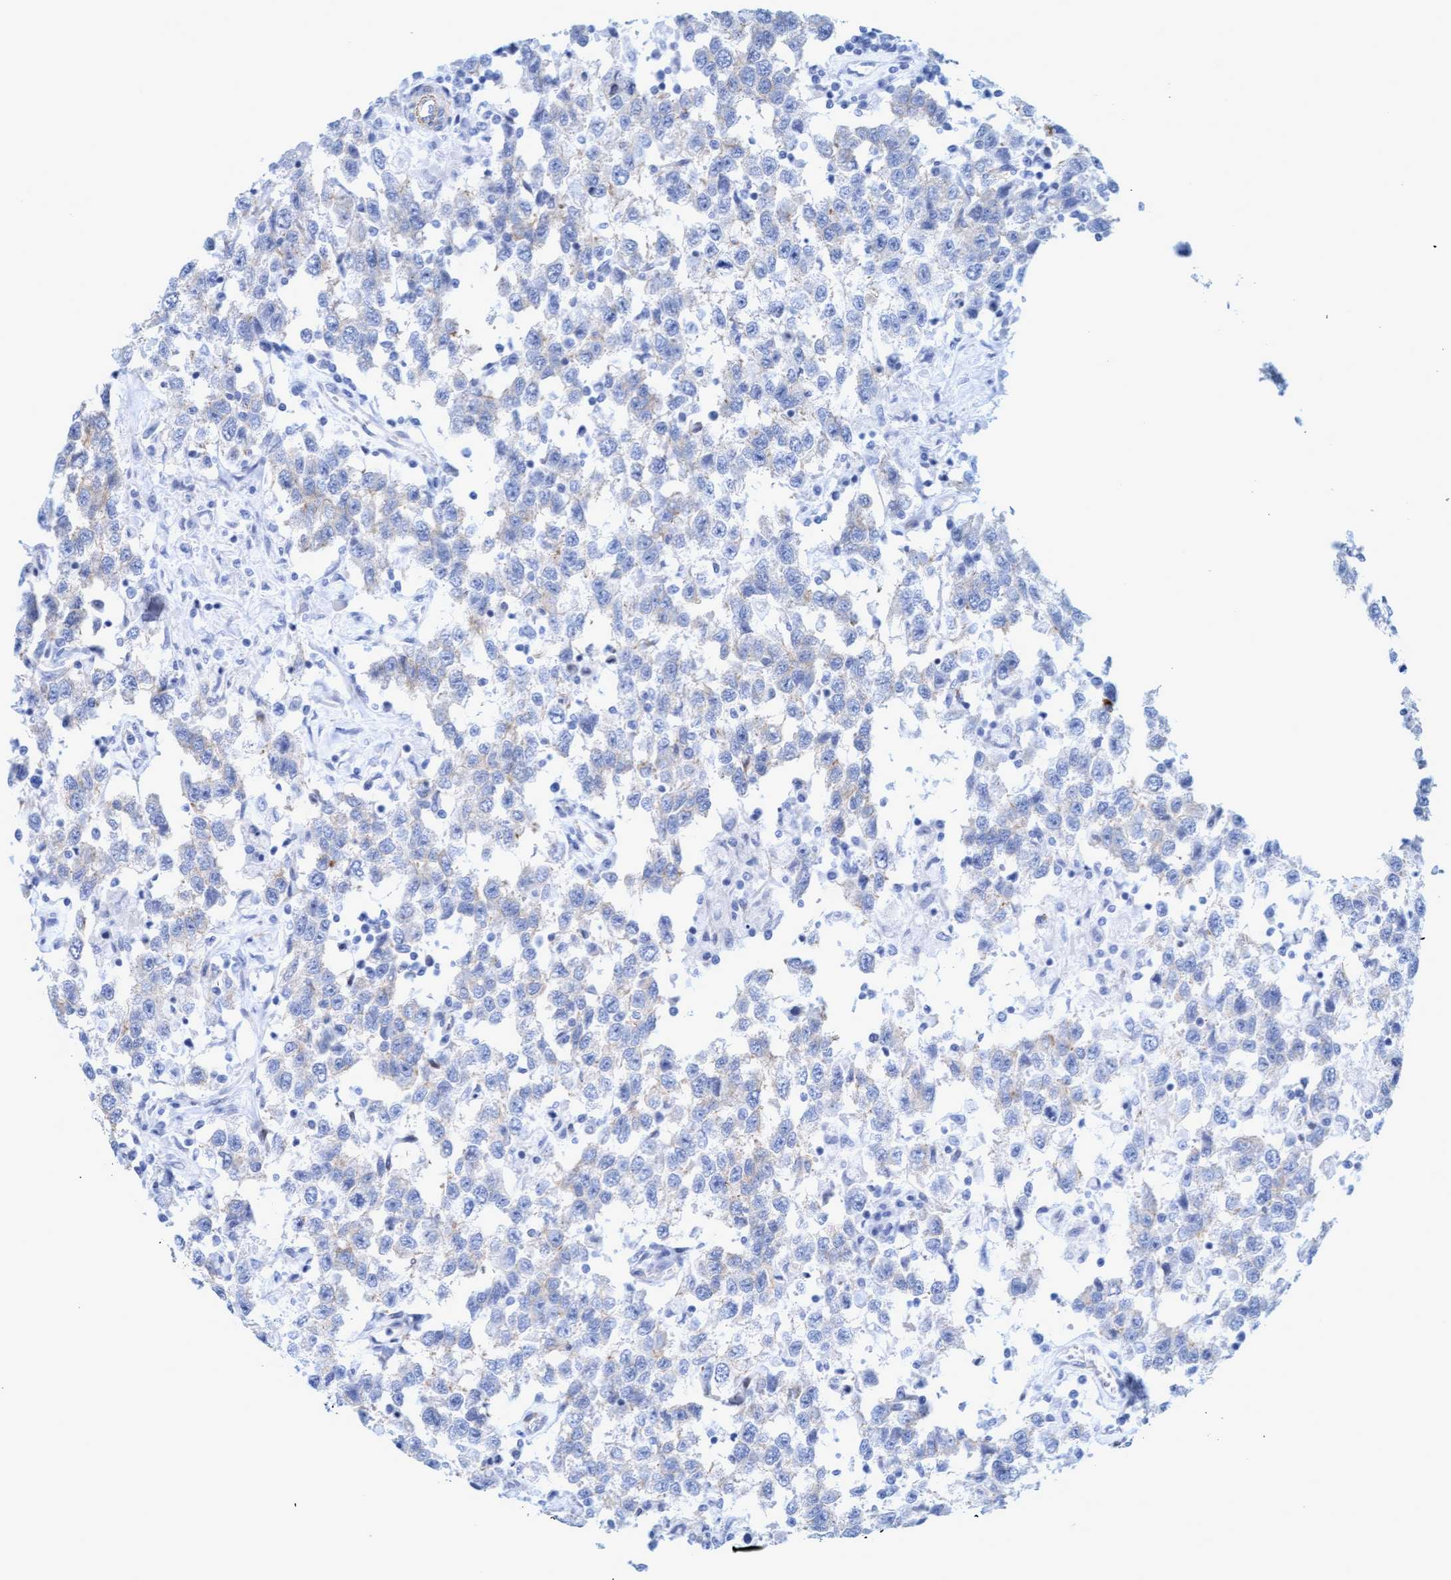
{"staining": {"intensity": "negative", "quantity": "none", "location": "none"}, "tissue": "testis cancer", "cell_type": "Tumor cells", "image_type": "cancer", "snomed": [{"axis": "morphology", "description": "Seminoma, NOS"}, {"axis": "topography", "description": "Testis"}], "caption": "Histopathology image shows no significant protein staining in tumor cells of testis seminoma.", "gene": "MTFR1", "patient": {"sex": "male", "age": 41}}